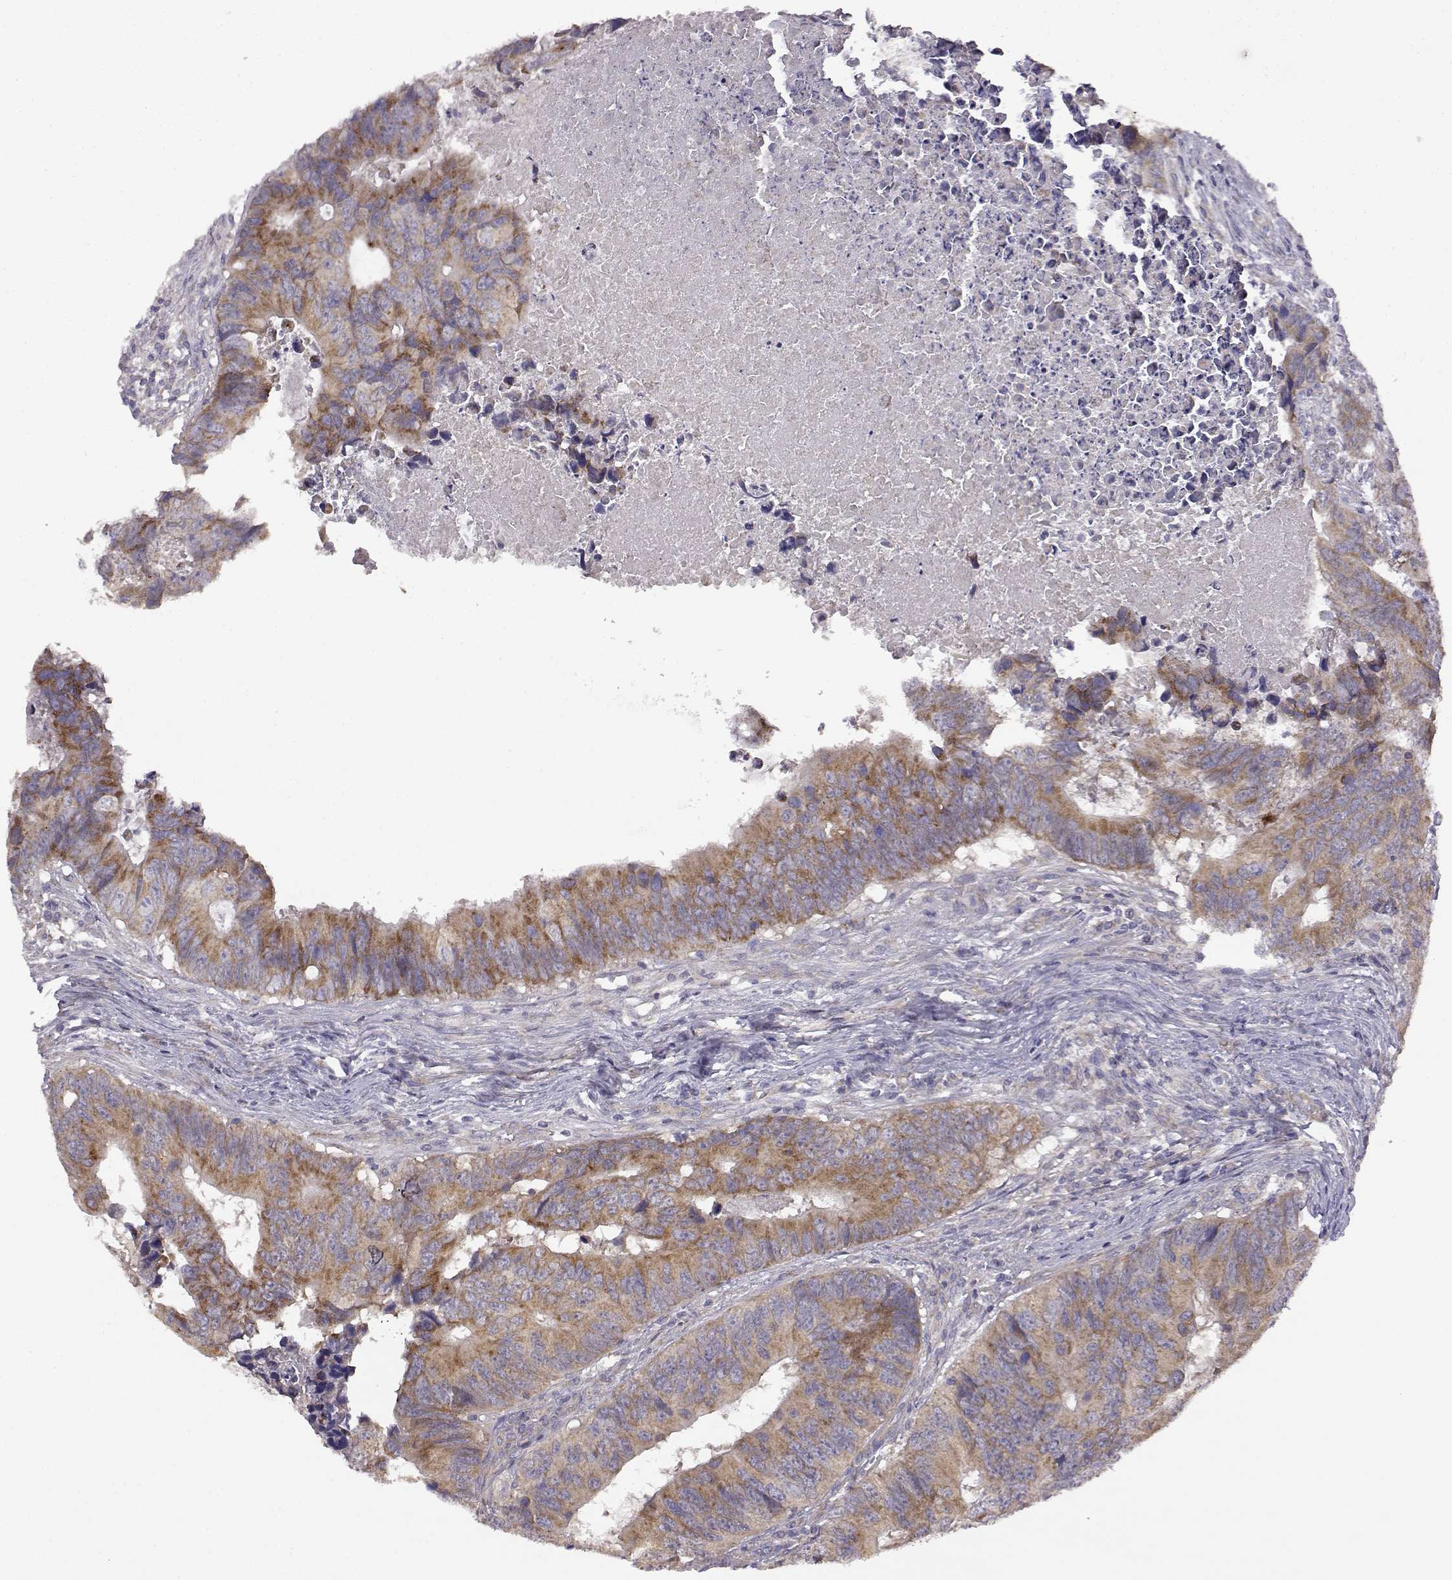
{"staining": {"intensity": "moderate", "quantity": ">75%", "location": "cytoplasmic/membranous"}, "tissue": "colorectal cancer", "cell_type": "Tumor cells", "image_type": "cancer", "snomed": [{"axis": "morphology", "description": "Adenocarcinoma, NOS"}, {"axis": "topography", "description": "Colon"}], "caption": "Colorectal adenocarcinoma stained with DAB (3,3'-diaminobenzidine) IHC displays medium levels of moderate cytoplasmic/membranous expression in approximately >75% of tumor cells. The staining was performed using DAB (3,3'-diaminobenzidine), with brown indicating positive protein expression. Nuclei are stained blue with hematoxylin.", "gene": "DDC", "patient": {"sex": "female", "age": 82}}